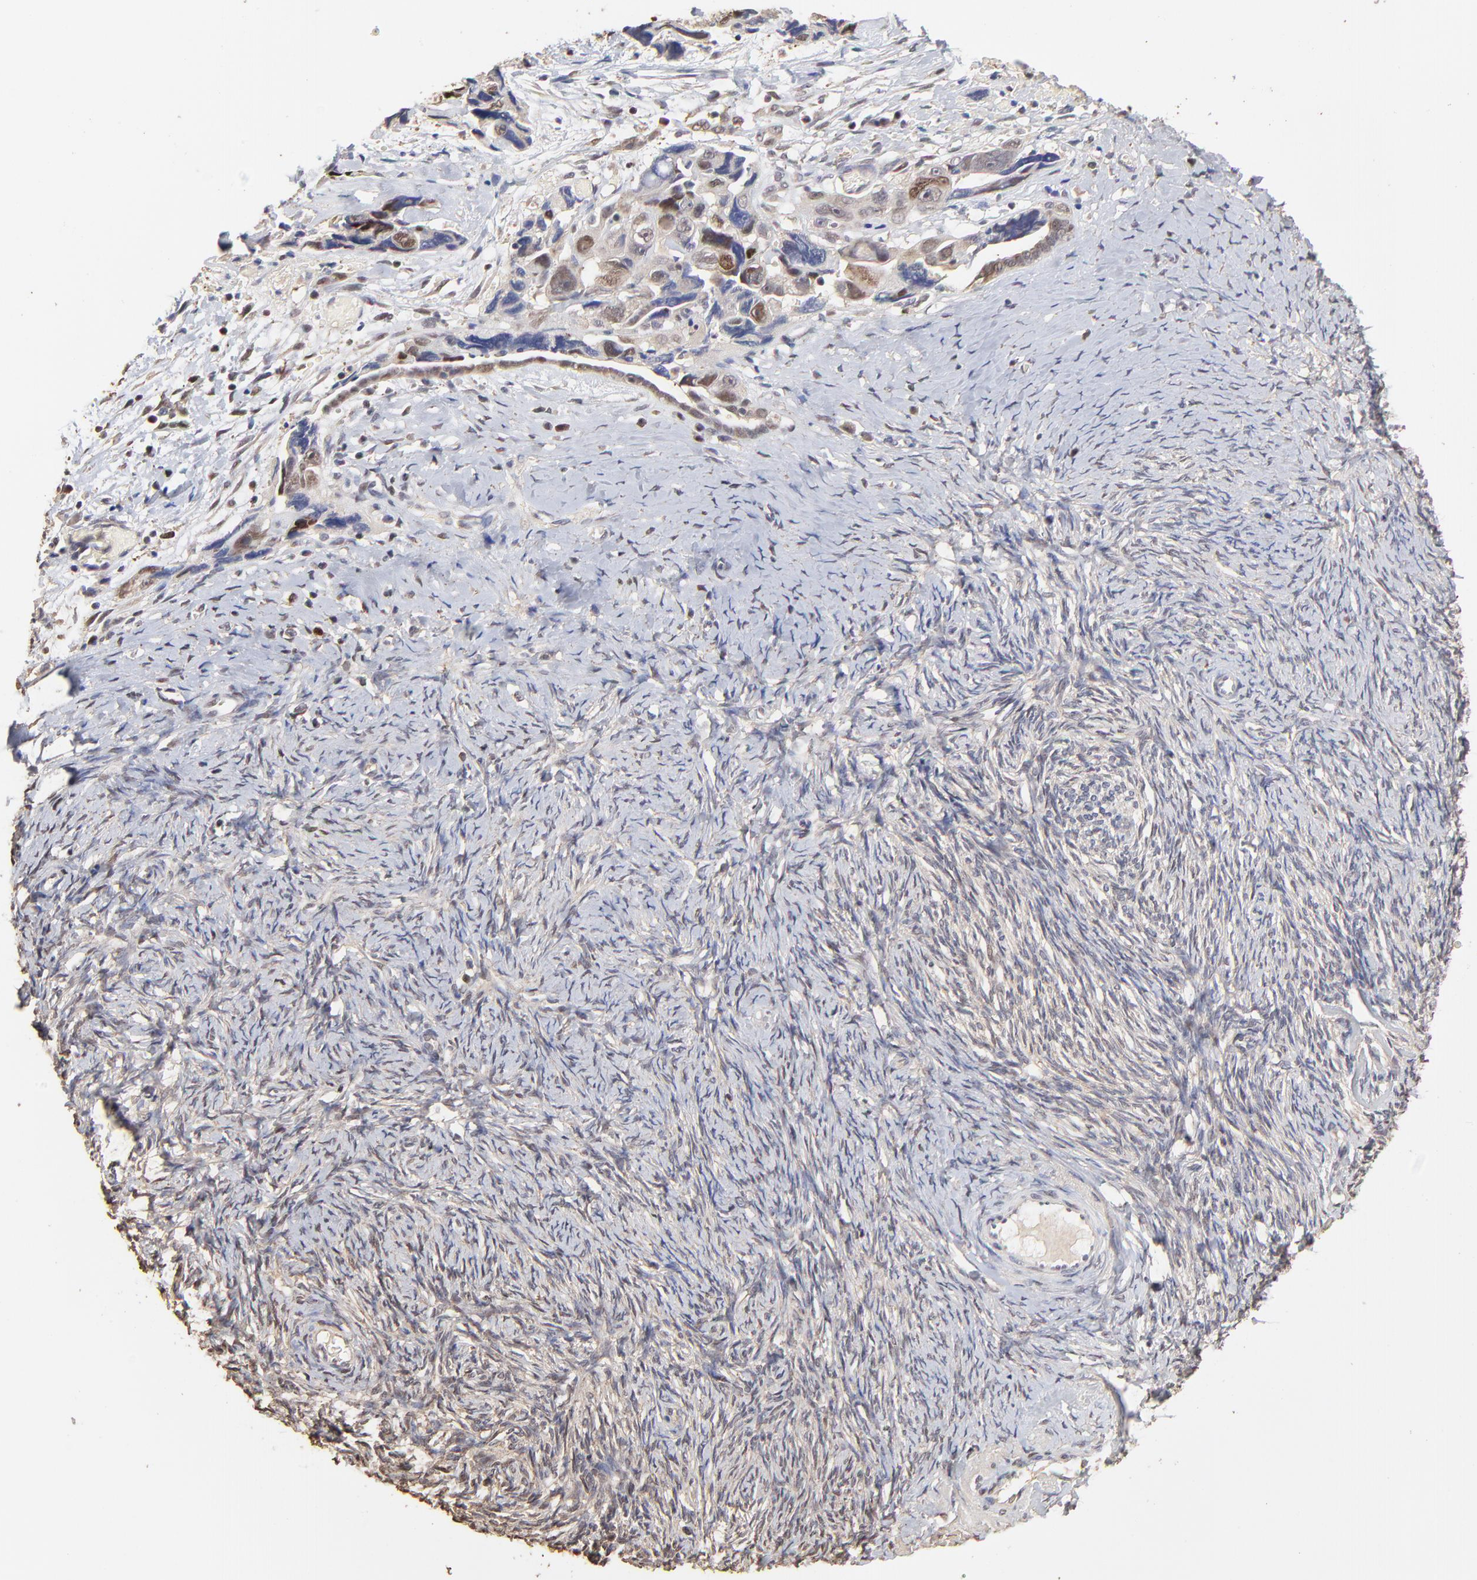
{"staining": {"intensity": "moderate", "quantity": "25%-75%", "location": "nuclear"}, "tissue": "ovarian cancer", "cell_type": "Tumor cells", "image_type": "cancer", "snomed": [{"axis": "morphology", "description": "Normal tissue, NOS"}, {"axis": "morphology", "description": "Cystadenocarcinoma, serous, NOS"}, {"axis": "topography", "description": "Ovary"}], "caption": "Immunohistochemical staining of human serous cystadenocarcinoma (ovarian) exhibits medium levels of moderate nuclear protein expression in approximately 25%-75% of tumor cells.", "gene": "BIRC5", "patient": {"sex": "female", "age": 62}}